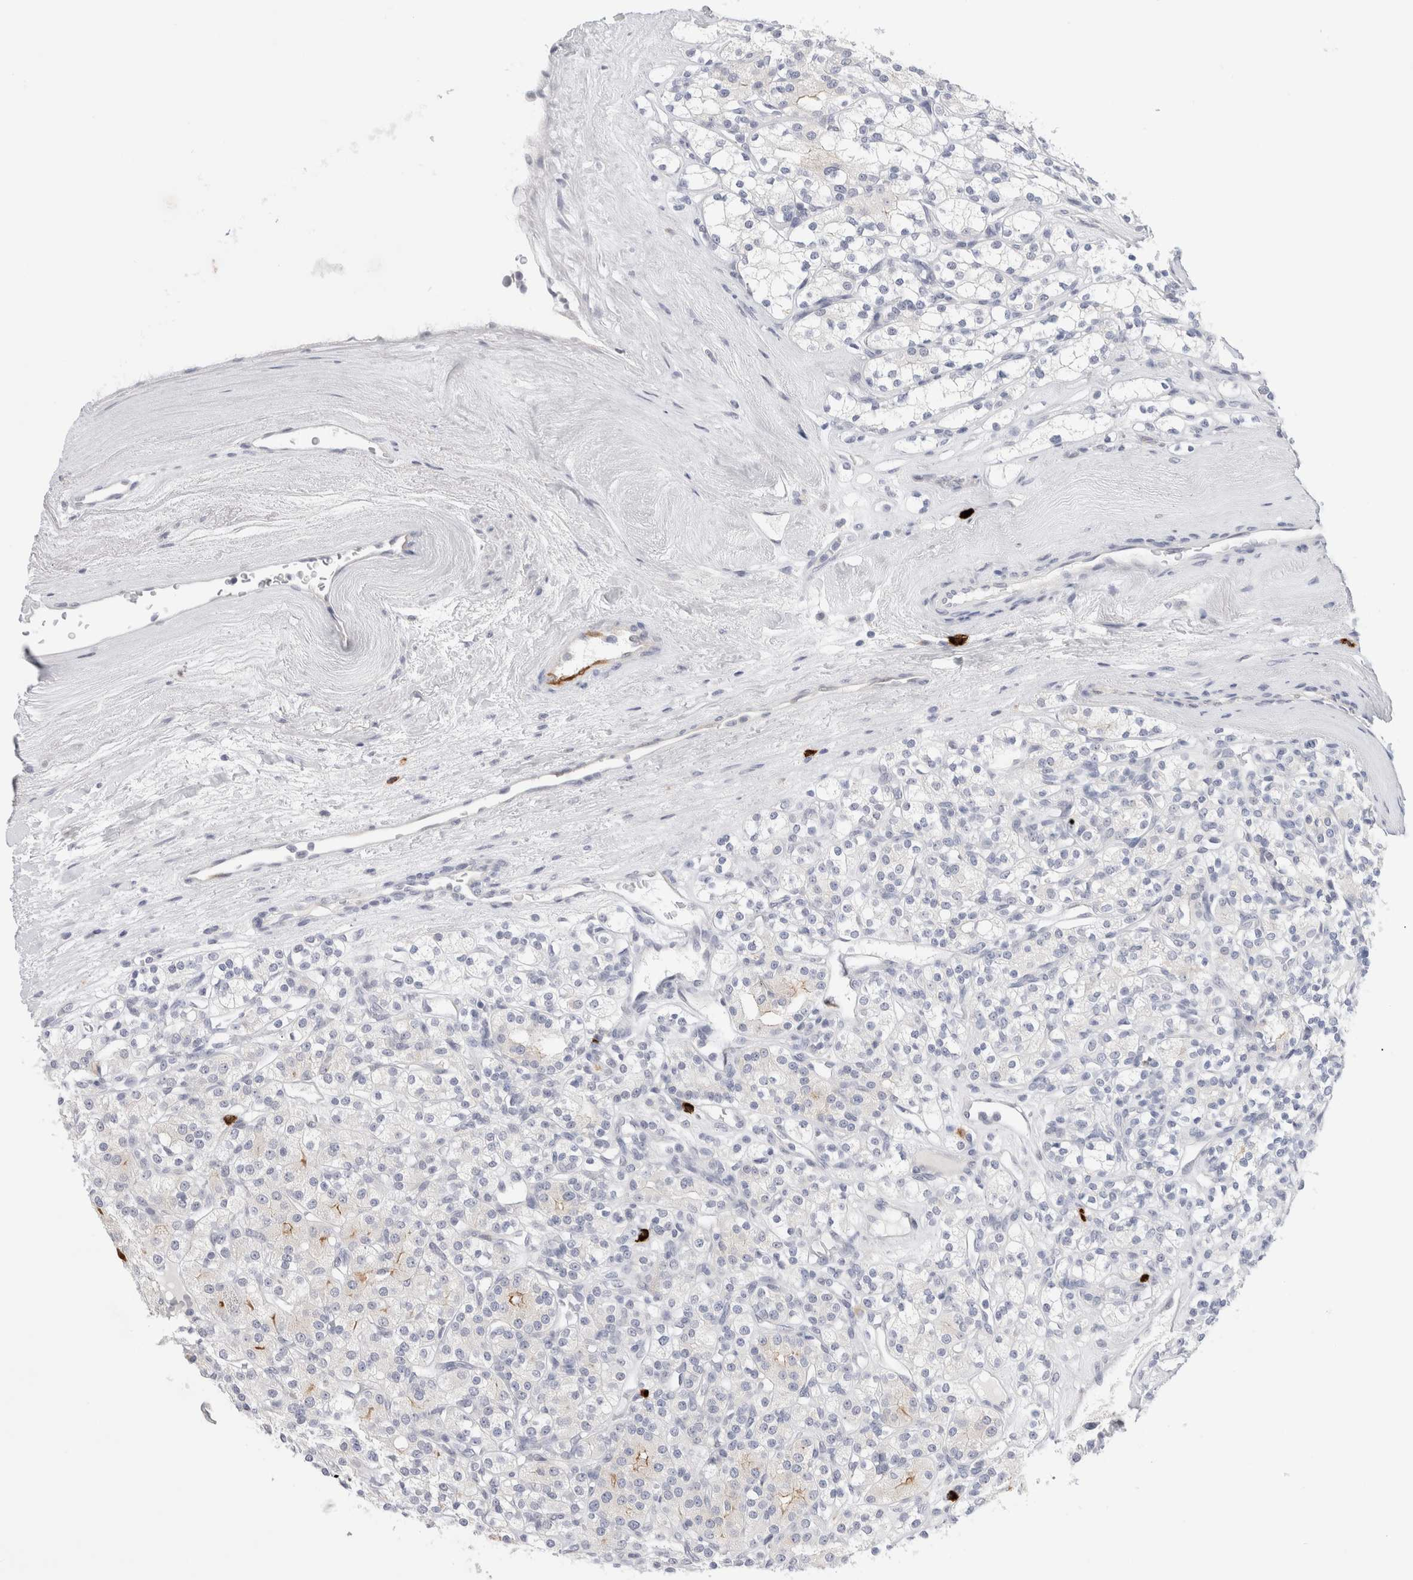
{"staining": {"intensity": "negative", "quantity": "none", "location": "none"}, "tissue": "renal cancer", "cell_type": "Tumor cells", "image_type": "cancer", "snomed": [{"axis": "morphology", "description": "Adenocarcinoma, NOS"}, {"axis": "topography", "description": "Kidney"}], "caption": "This is an IHC micrograph of human renal adenocarcinoma. There is no expression in tumor cells.", "gene": "SLC22A12", "patient": {"sex": "male", "age": 77}}